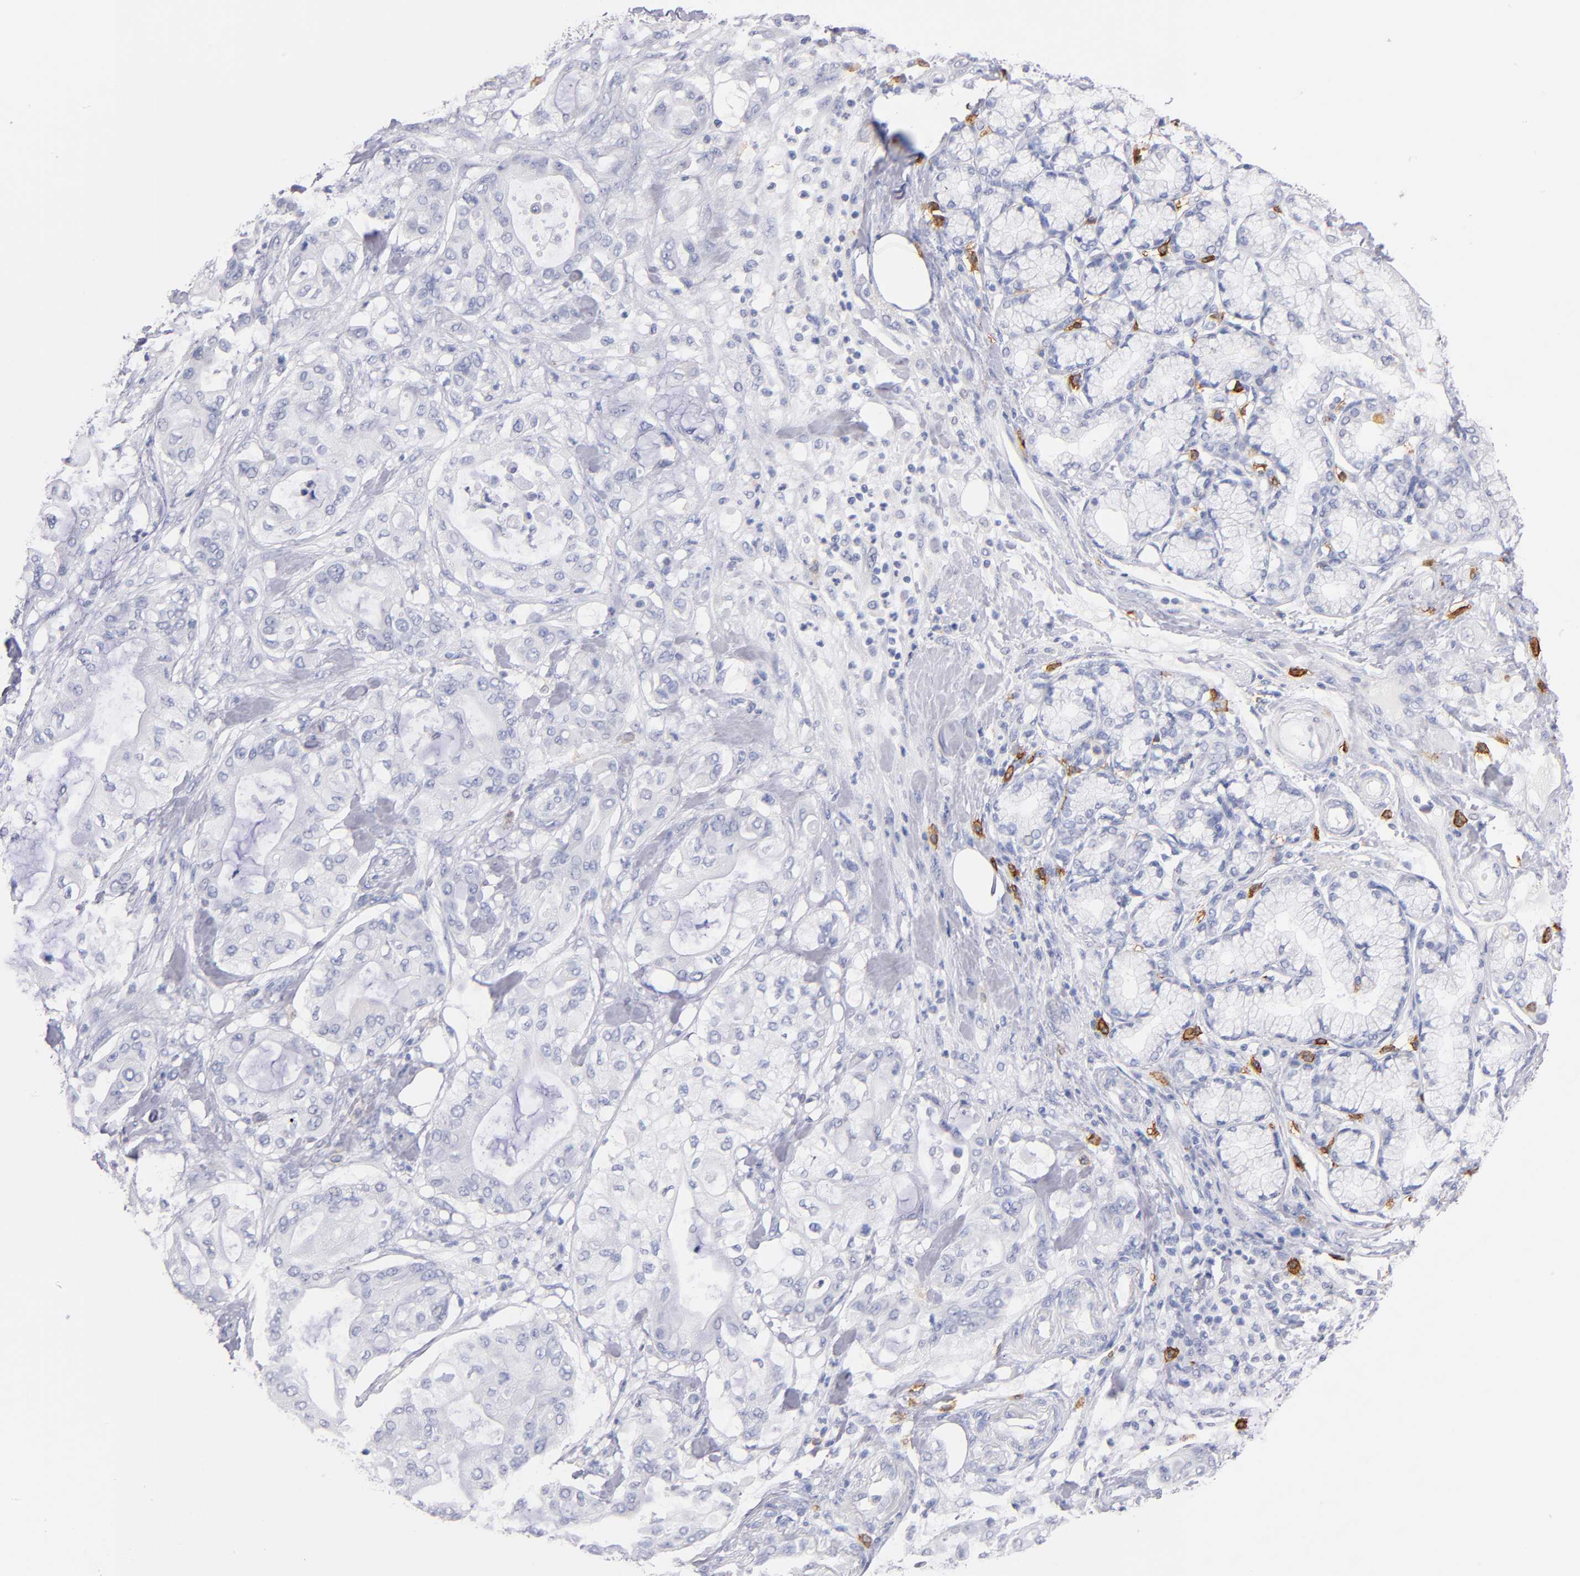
{"staining": {"intensity": "negative", "quantity": "none", "location": "none"}, "tissue": "pancreatic cancer", "cell_type": "Tumor cells", "image_type": "cancer", "snomed": [{"axis": "morphology", "description": "Adenocarcinoma, NOS"}, {"axis": "morphology", "description": "Adenocarcinoma, metastatic, NOS"}, {"axis": "topography", "description": "Lymph node"}, {"axis": "topography", "description": "Pancreas"}, {"axis": "topography", "description": "Duodenum"}], "caption": "This image is of metastatic adenocarcinoma (pancreatic) stained with IHC to label a protein in brown with the nuclei are counter-stained blue. There is no positivity in tumor cells.", "gene": "KIT", "patient": {"sex": "female", "age": 64}}